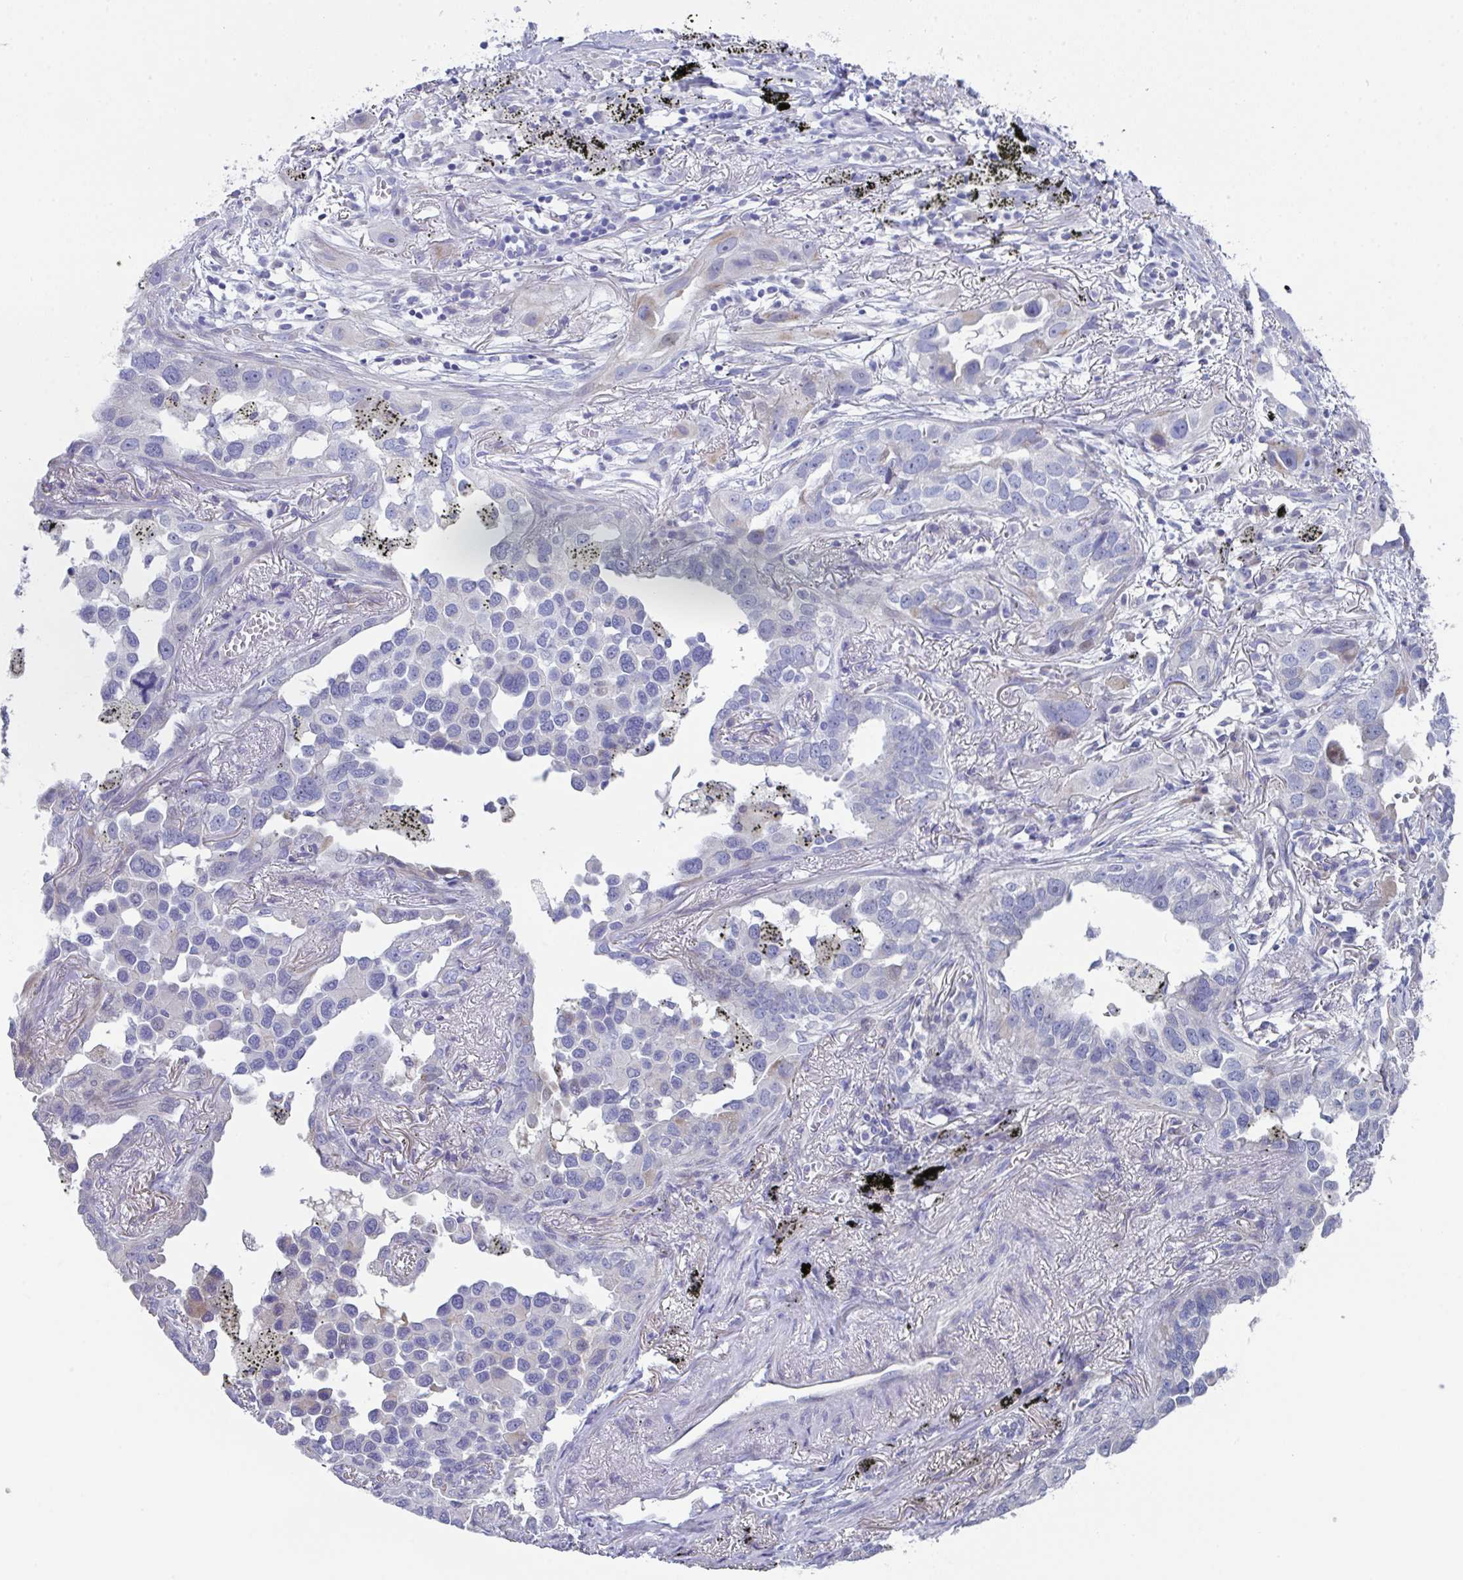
{"staining": {"intensity": "negative", "quantity": "none", "location": "none"}, "tissue": "lung cancer", "cell_type": "Tumor cells", "image_type": "cancer", "snomed": [{"axis": "morphology", "description": "Adenocarcinoma, NOS"}, {"axis": "topography", "description": "Lung"}], "caption": "Immunohistochemistry (IHC) of human lung cancer (adenocarcinoma) shows no staining in tumor cells. The staining was performed using DAB to visualize the protein expression in brown, while the nuclei were stained in blue with hematoxylin (Magnification: 20x).", "gene": "FBXO47", "patient": {"sex": "male", "age": 67}}